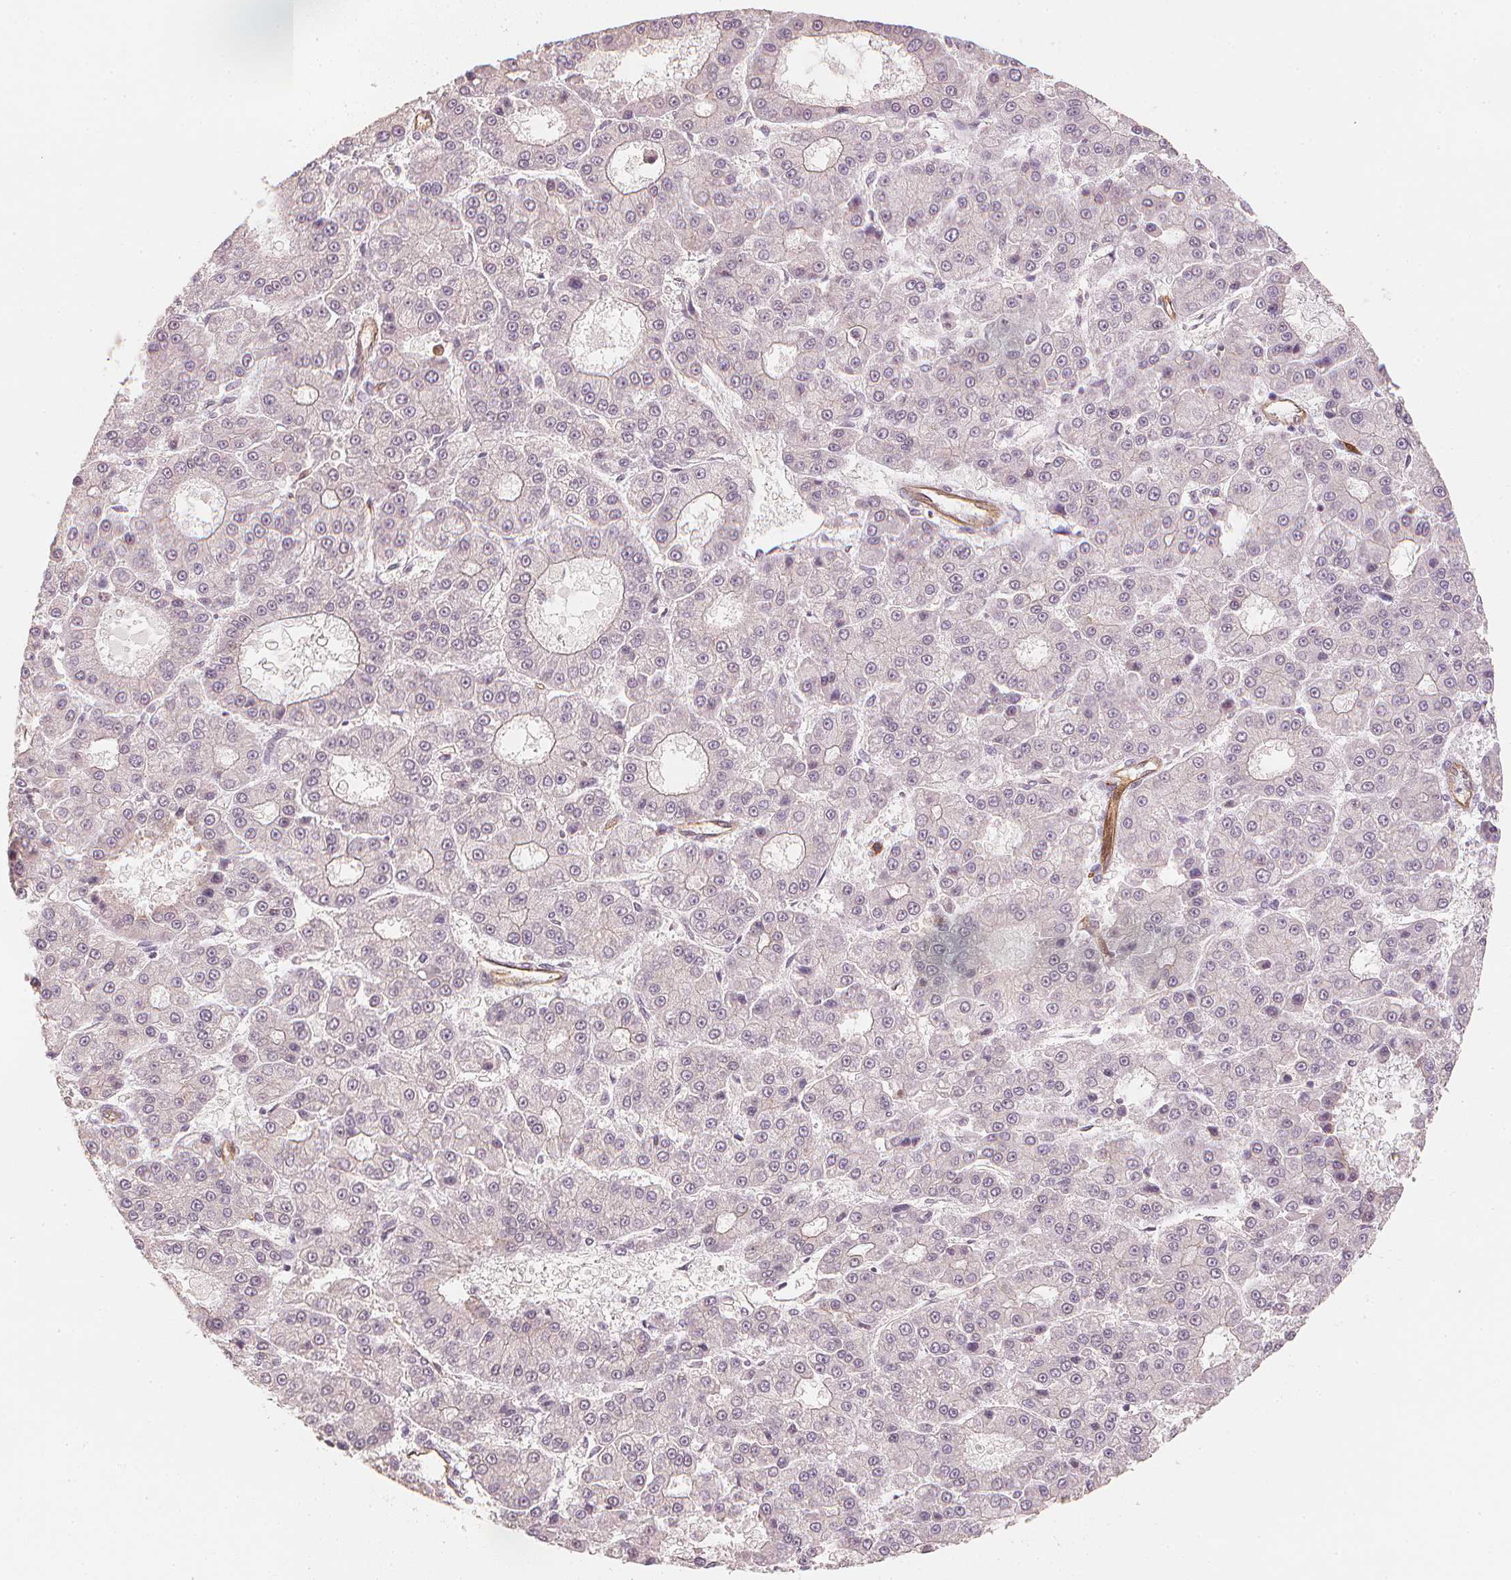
{"staining": {"intensity": "negative", "quantity": "none", "location": "none"}, "tissue": "liver cancer", "cell_type": "Tumor cells", "image_type": "cancer", "snomed": [{"axis": "morphology", "description": "Carcinoma, Hepatocellular, NOS"}, {"axis": "topography", "description": "Liver"}], "caption": "DAB (3,3'-diaminobenzidine) immunohistochemical staining of human liver cancer (hepatocellular carcinoma) reveals no significant staining in tumor cells. The staining is performed using DAB brown chromogen with nuclei counter-stained in using hematoxylin.", "gene": "CIB1", "patient": {"sex": "male", "age": 70}}